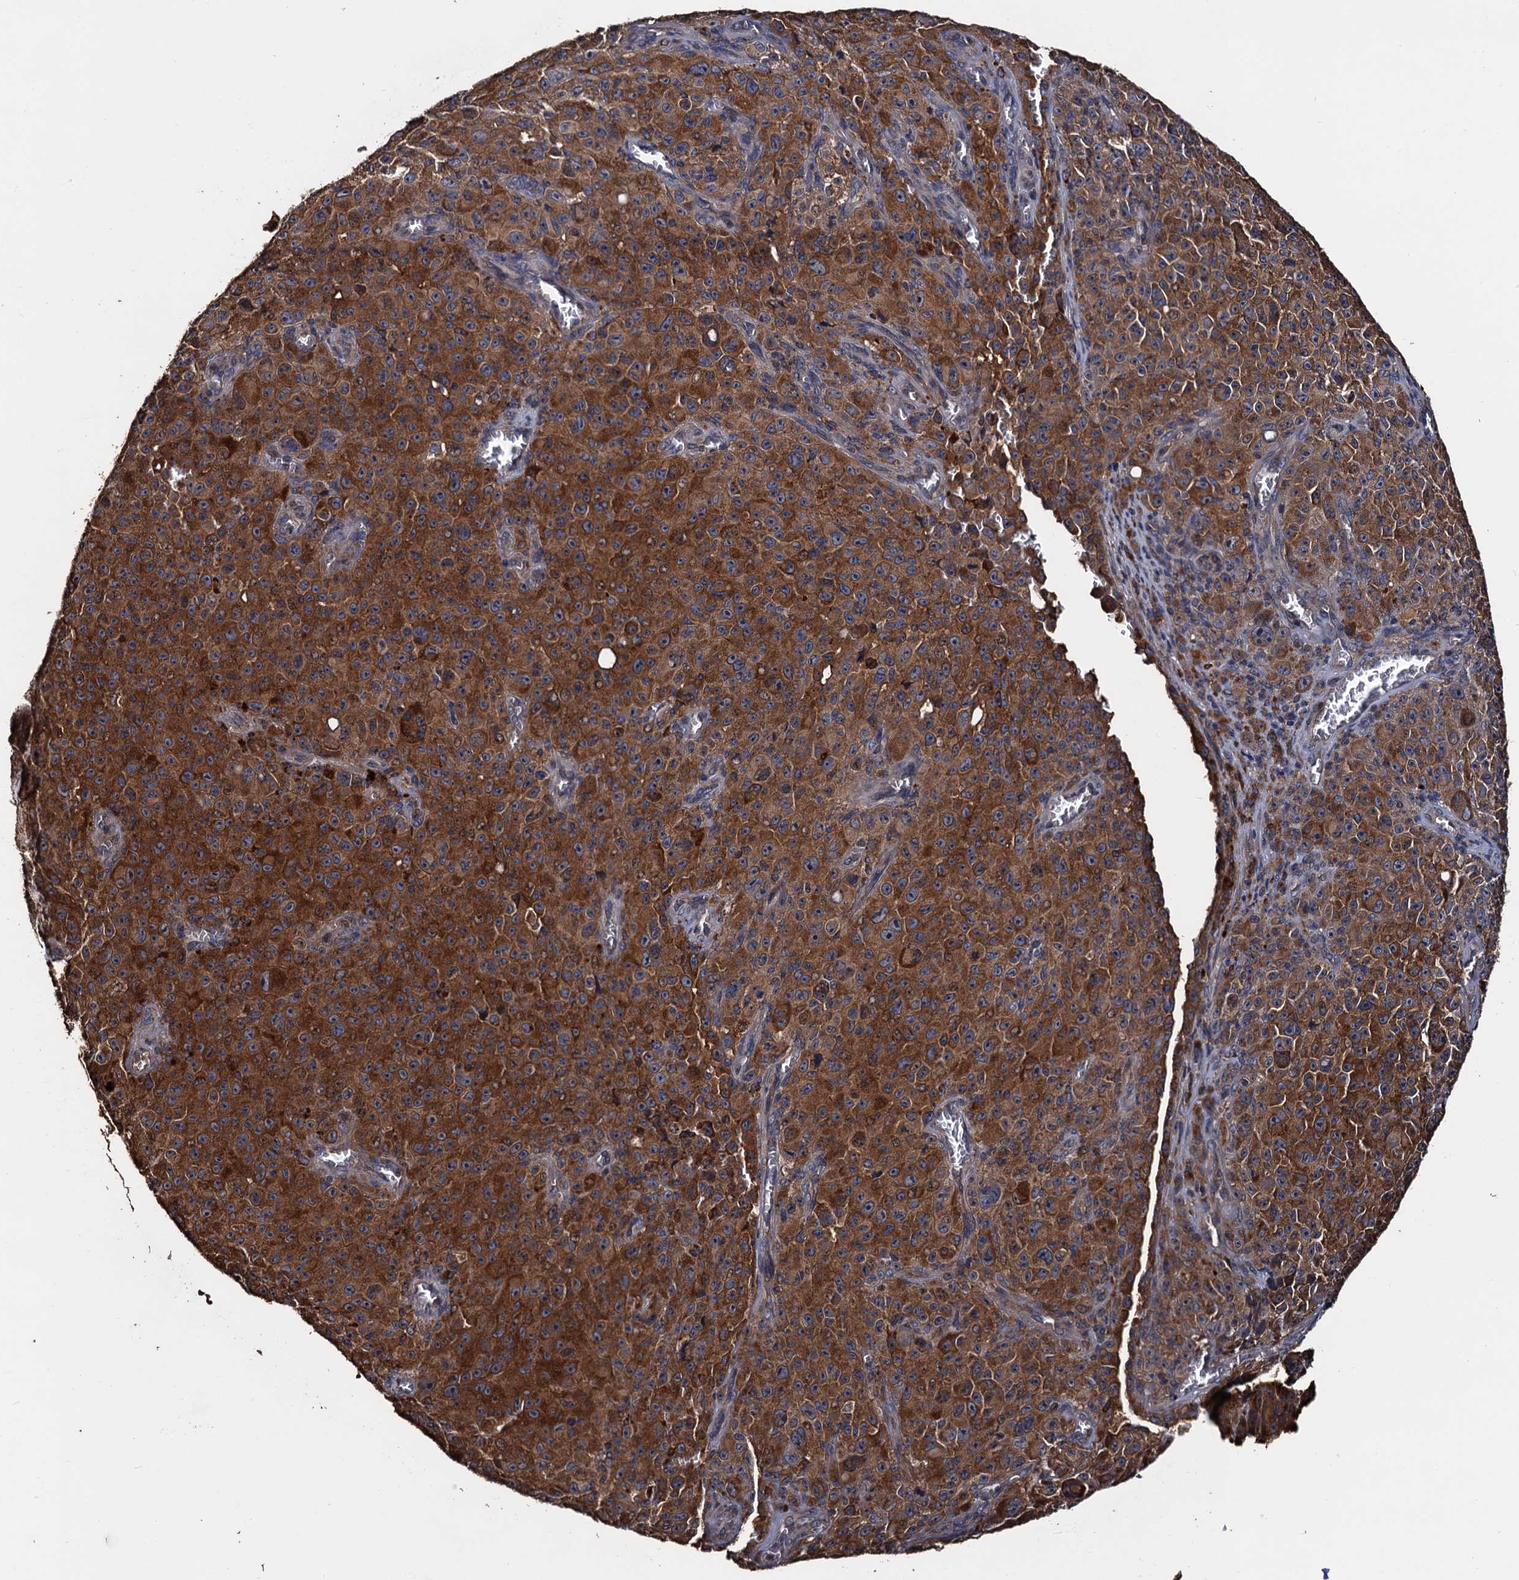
{"staining": {"intensity": "strong", "quantity": ">75%", "location": "cytoplasmic/membranous"}, "tissue": "melanoma", "cell_type": "Tumor cells", "image_type": "cancer", "snomed": [{"axis": "morphology", "description": "Malignant melanoma, NOS"}, {"axis": "topography", "description": "Skin"}], "caption": "This is an image of immunohistochemistry (IHC) staining of melanoma, which shows strong expression in the cytoplasmic/membranous of tumor cells.", "gene": "RGS11", "patient": {"sex": "female", "age": 82}}